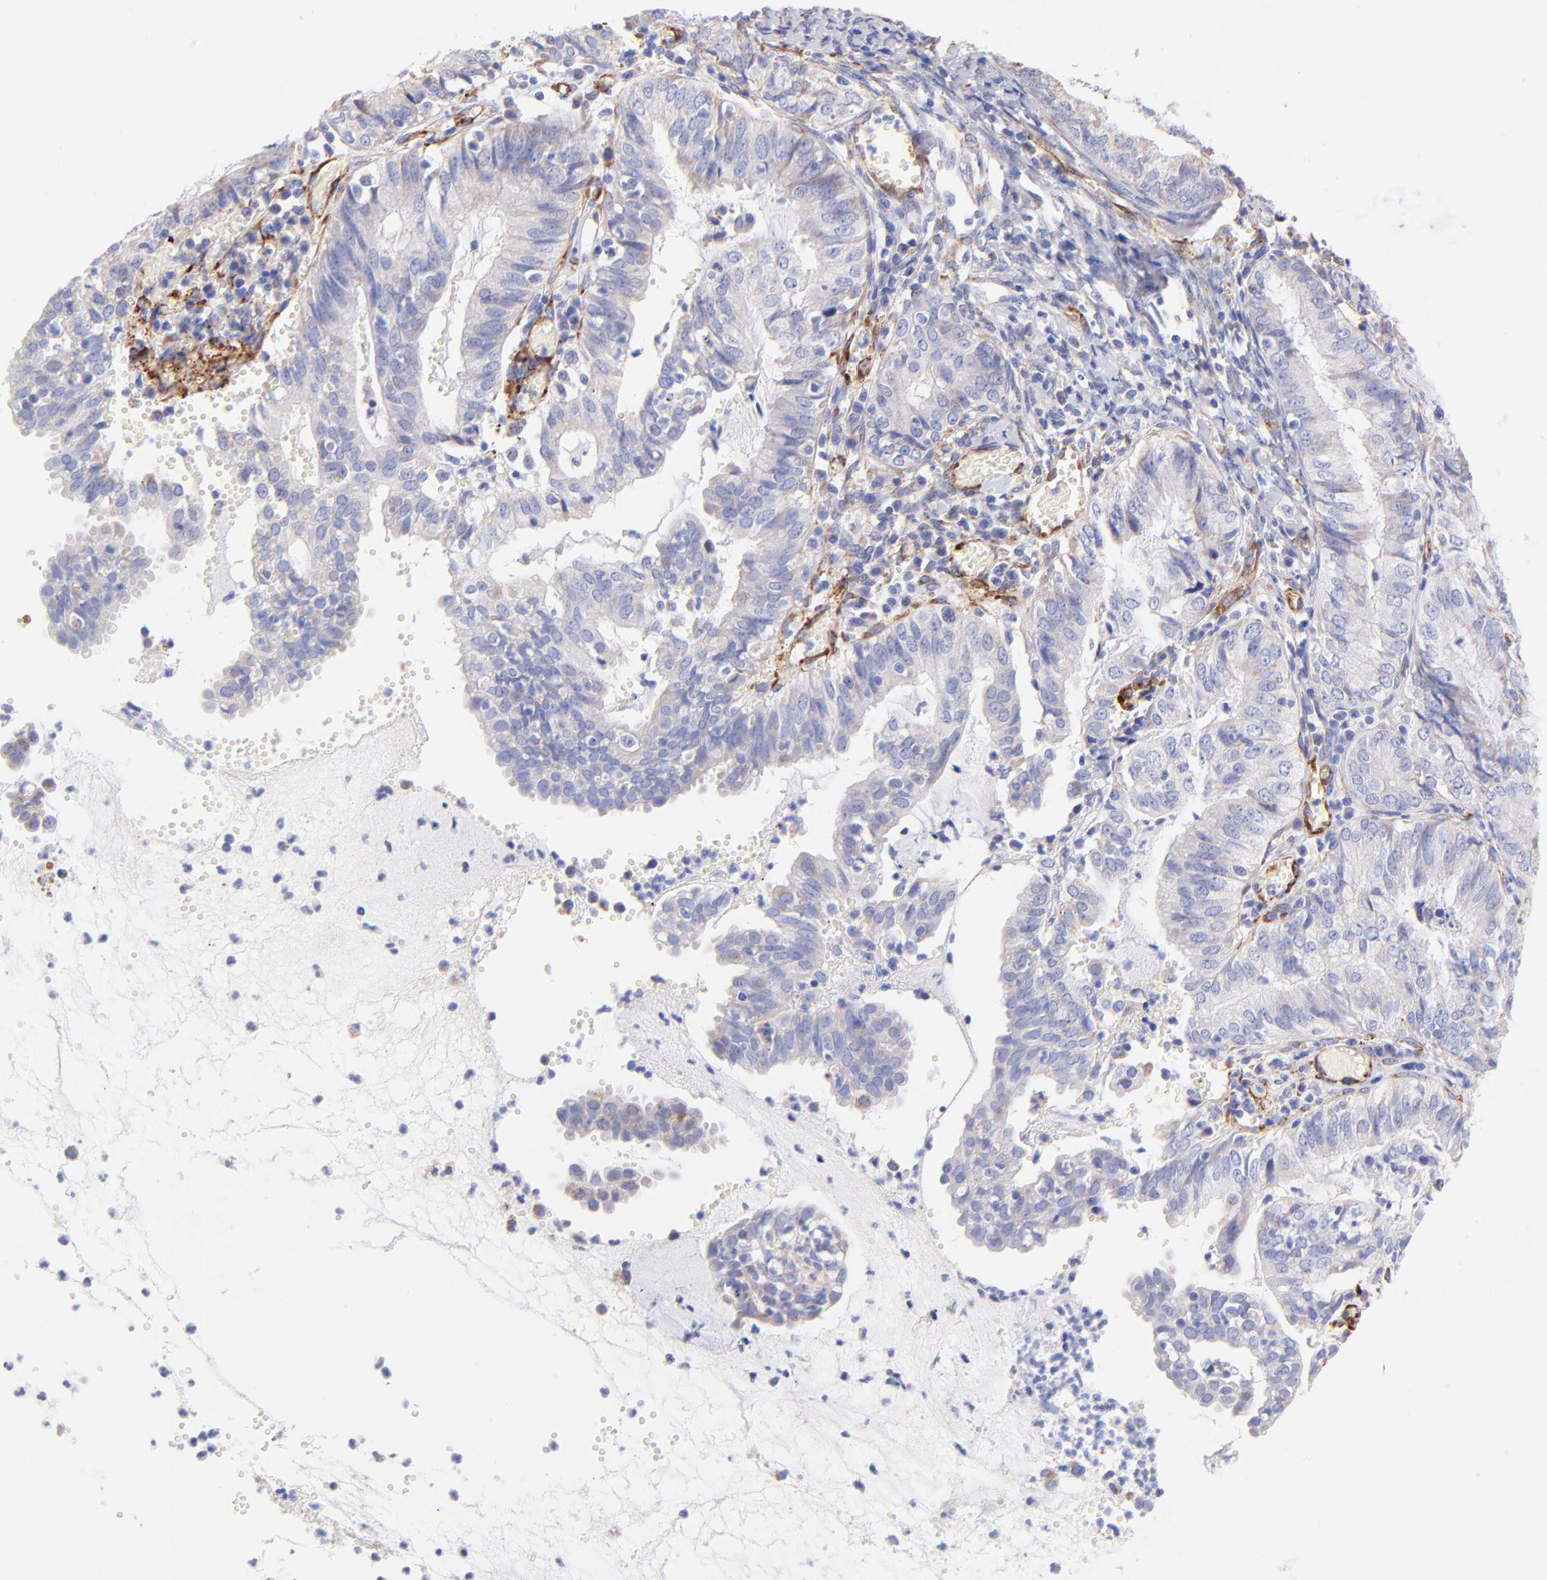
{"staining": {"intensity": "negative", "quantity": "none", "location": "none"}, "tissue": "endometrial cancer", "cell_type": "Tumor cells", "image_type": "cancer", "snomed": [{"axis": "morphology", "description": "Adenocarcinoma, NOS"}, {"axis": "topography", "description": "Endometrium"}], "caption": "An IHC micrograph of endometrial adenocarcinoma is shown. There is no staining in tumor cells of endometrial adenocarcinoma.", "gene": "SPARC", "patient": {"sex": "female", "age": 66}}